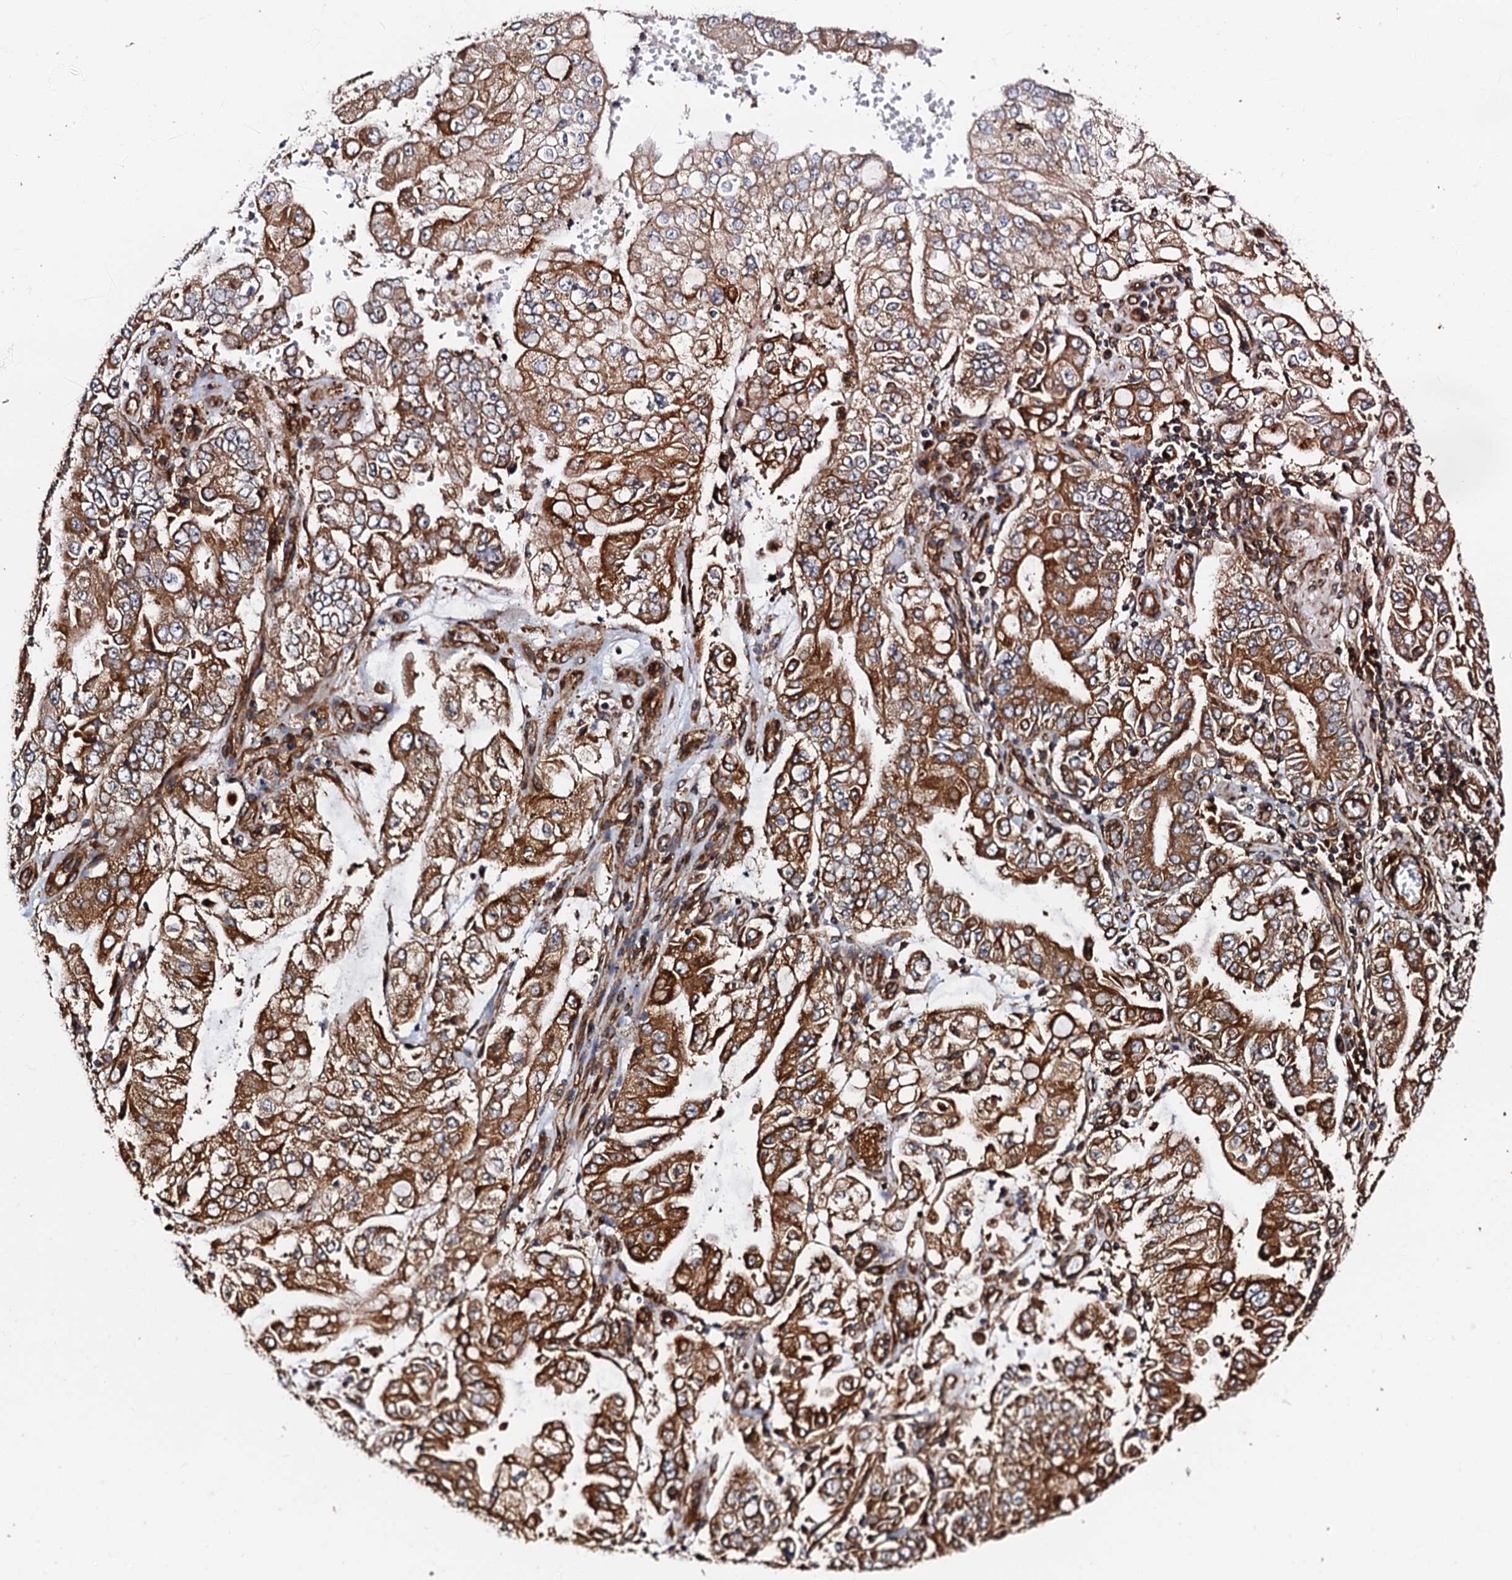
{"staining": {"intensity": "strong", "quantity": ">75%", "location": "cytoplasmic/membranous"}, "tissue": "stomach cancer", "cell_type": "Tumor cells", "image_type": "cancer", "snomed": [{"axis": "morphology", "description": "Adenocarcinoma, NOS"}, {"axis": "topography", "description": "Stomach"}], "caption": "Strong cytoplasmic/membranous staining is appreciated in about >75% of tumor cells in stomach cancer (adenocarcinoma). The protein is shown in brown color, while the nuclei are stained blue.", "gene": "BLOC1S6", "patient": {"sex": "male", "age": 76}}